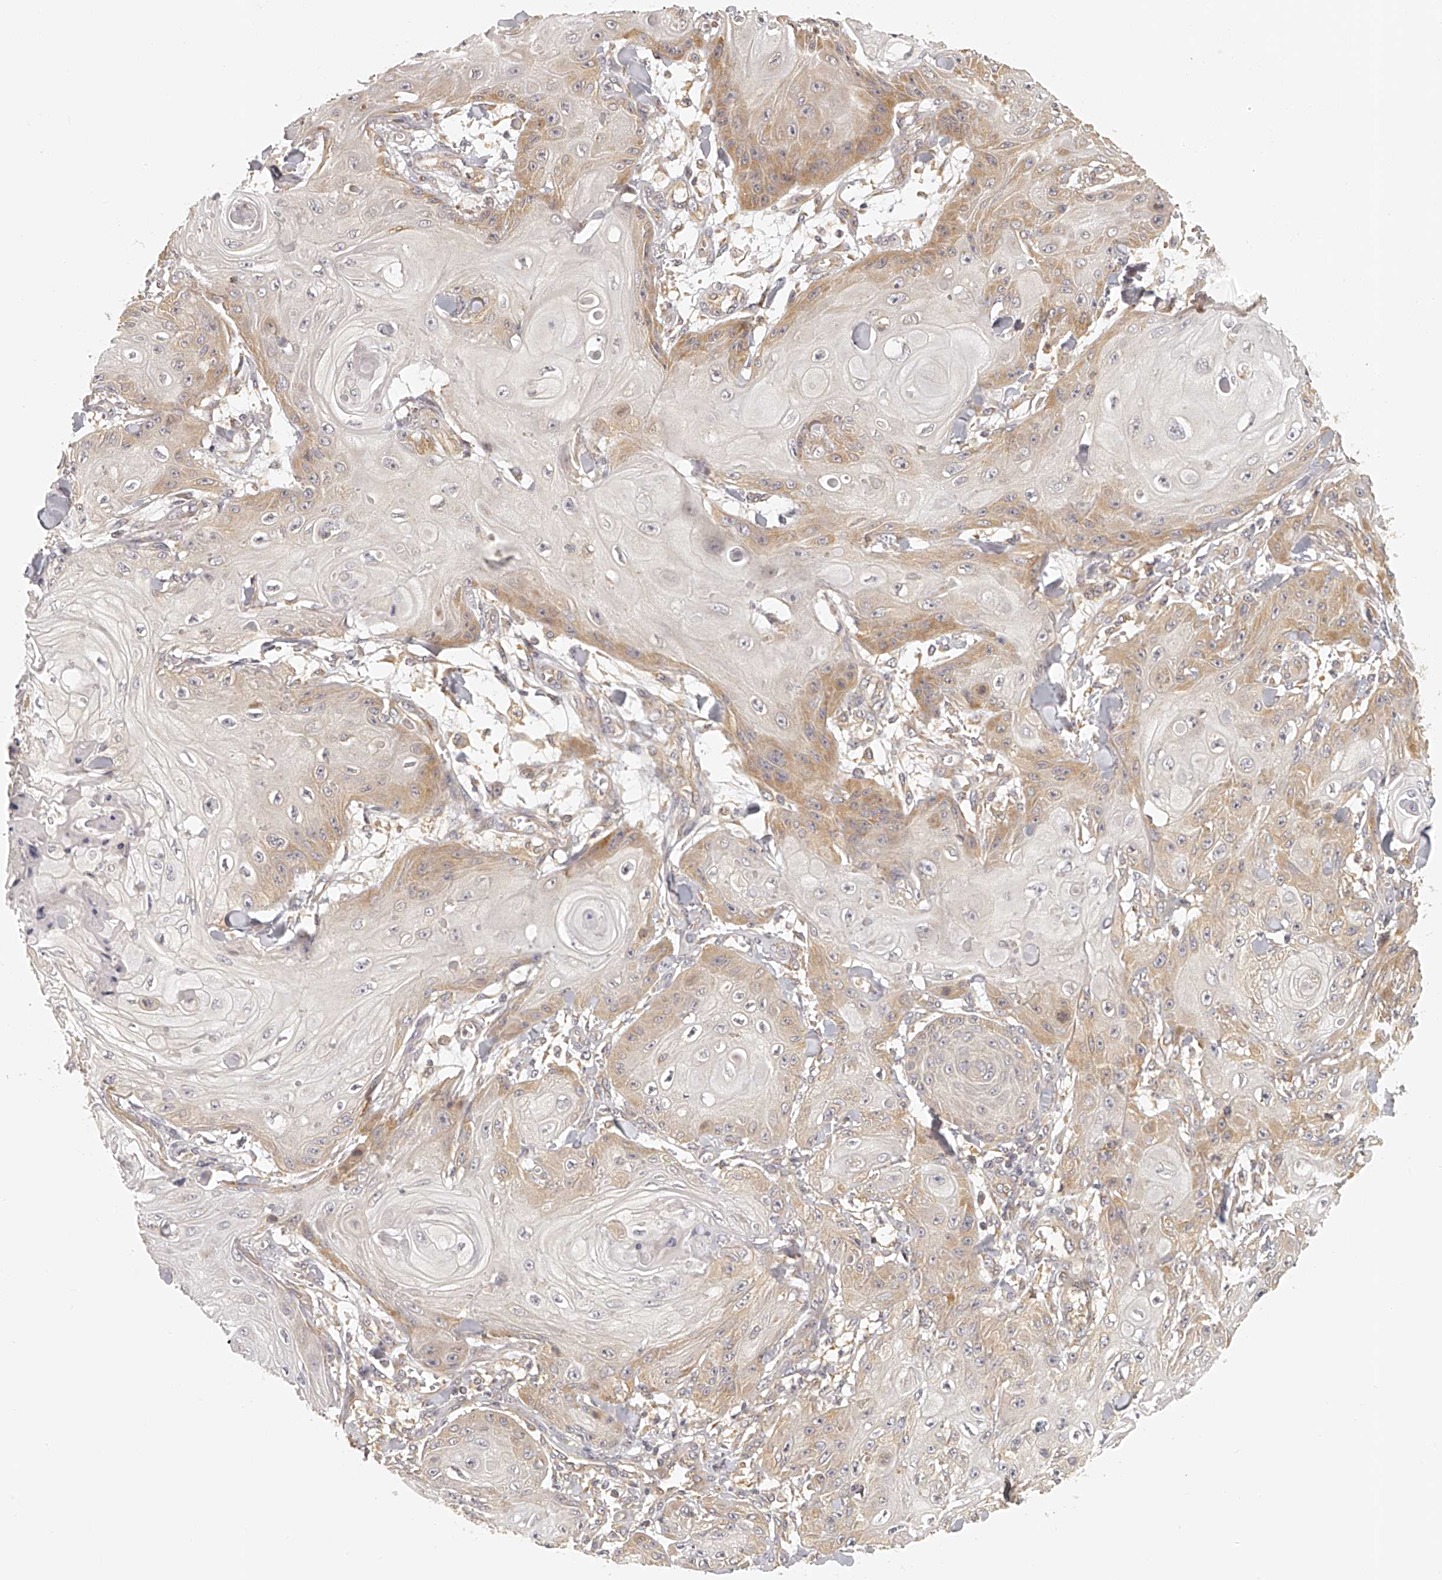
{"staining": {"intensity": "moderate", "quantity": "<25%", "location": "cytoplasmic/membranous"}, "tissue": "skin cancer", "cell_type": "Tumor cells", "image_type": "cancer", "snomed": [{"axis": "morphology", "description": "Squamous cell carcinoma, NOS"}, {"axis": "topography", "description": "Skin"}], "caption": "A high-resolution image shows immunohistochemistry (IHC) staining of squamous cell carcinoma (skin), which demonstrates moderate cytoplasmic/membranous positivity in approximately <25% of tumor cells. (DAB IHC, brown staining for protein, blue staining for nuclei).", "gene": "EIF3I", "patient": {"sex": "male", "age": 74}}